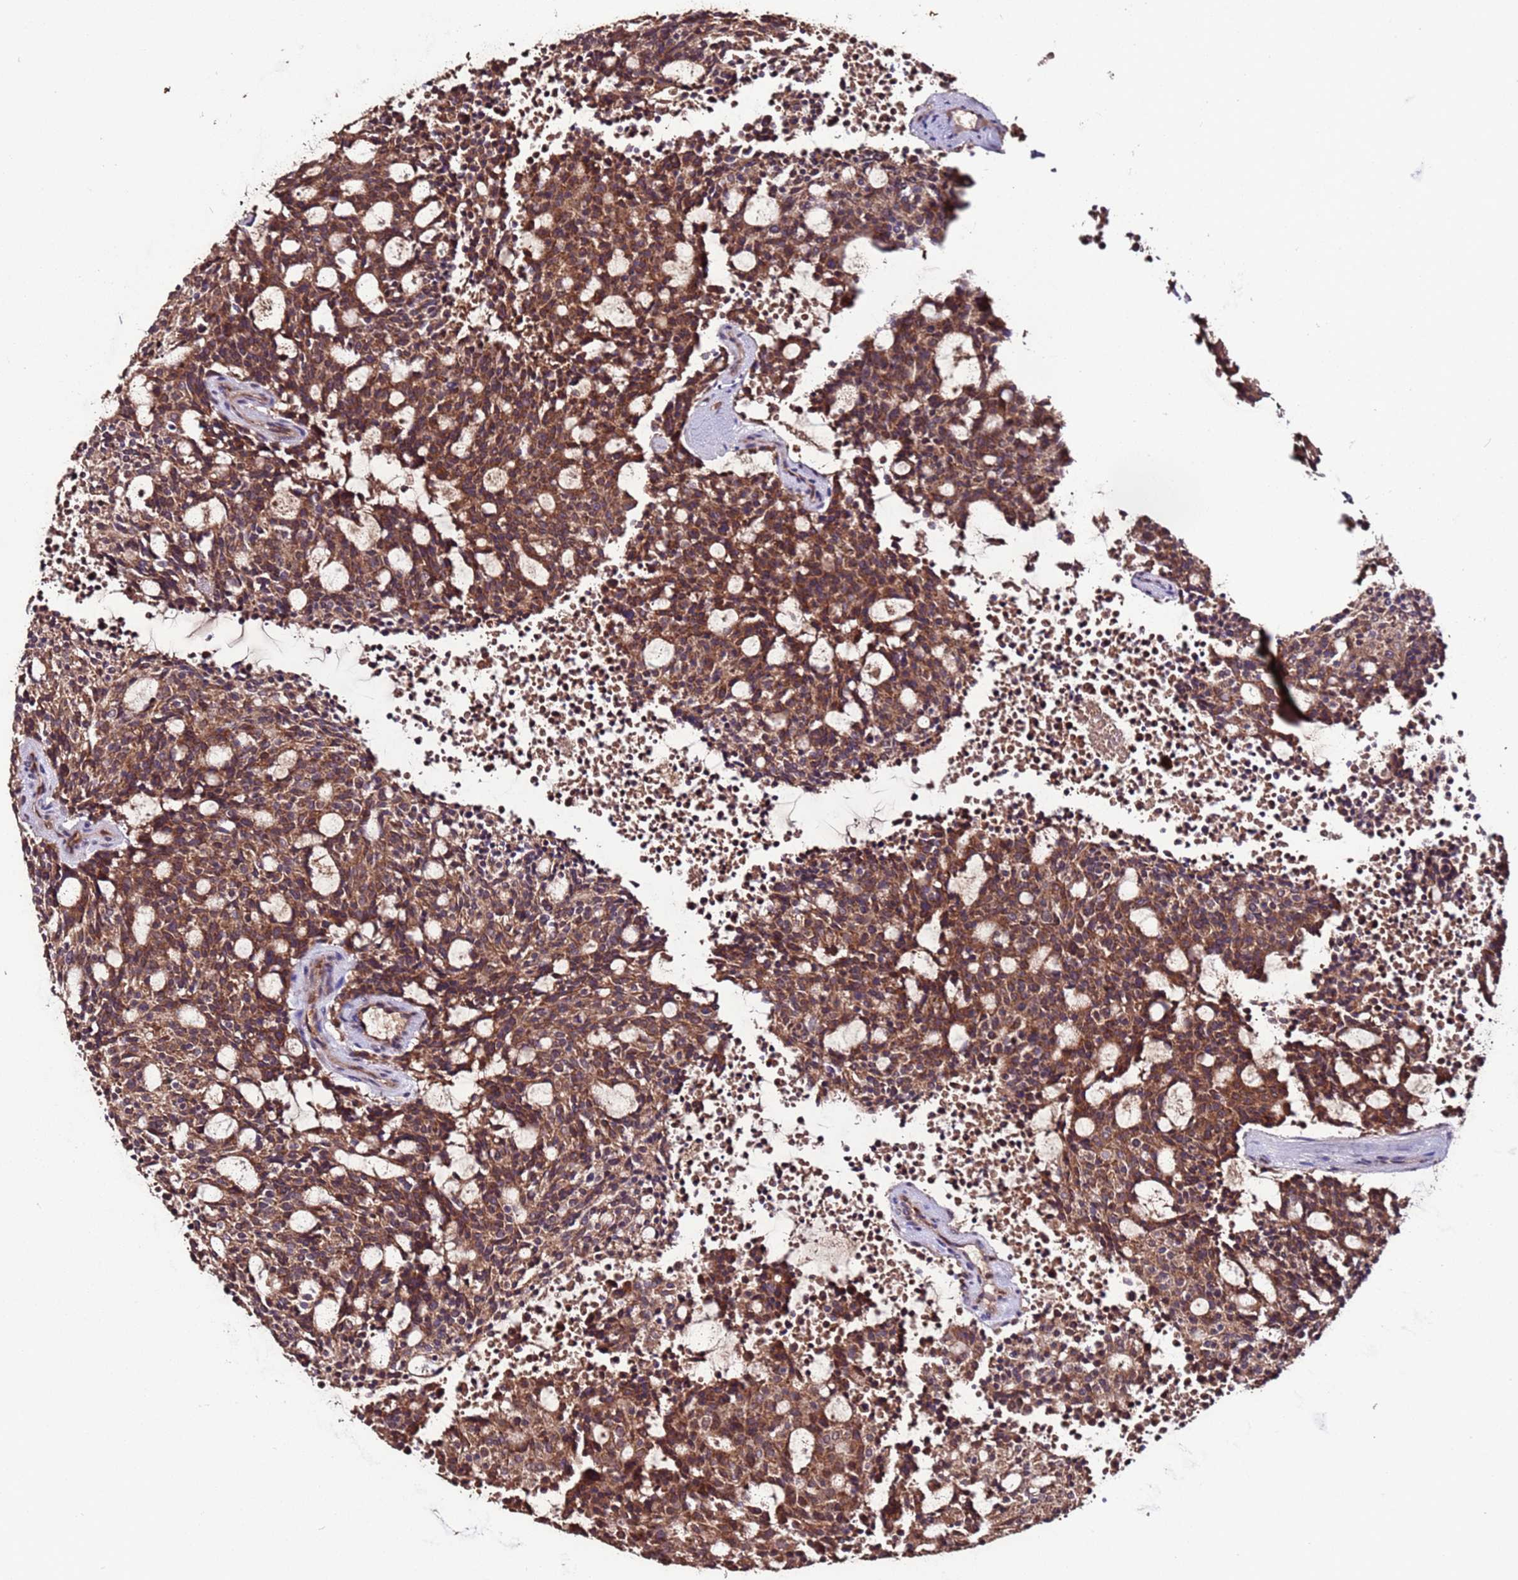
{"staining": {"intensity": "moderate", "quantity": ">75%", "location": "cytoplasmic/membranous"}, "tissue": "carcinoid", "cell_type": "Tumor cells", "image_type": "cancer", "snomed": [{"axis": "morphology", "description": "Carcinoid, malignant, NOS"}, {"axis": "topography", "description": "Pancreas"}], "caption": "This is an image of immunohistochemistry (IHC) staining of carcinoid, which shows moderate positivity in the cytoplasmic/membranous of tumor cells.", "gene": "RPS15A", "patient": {"sex": "female", "age": 54}}